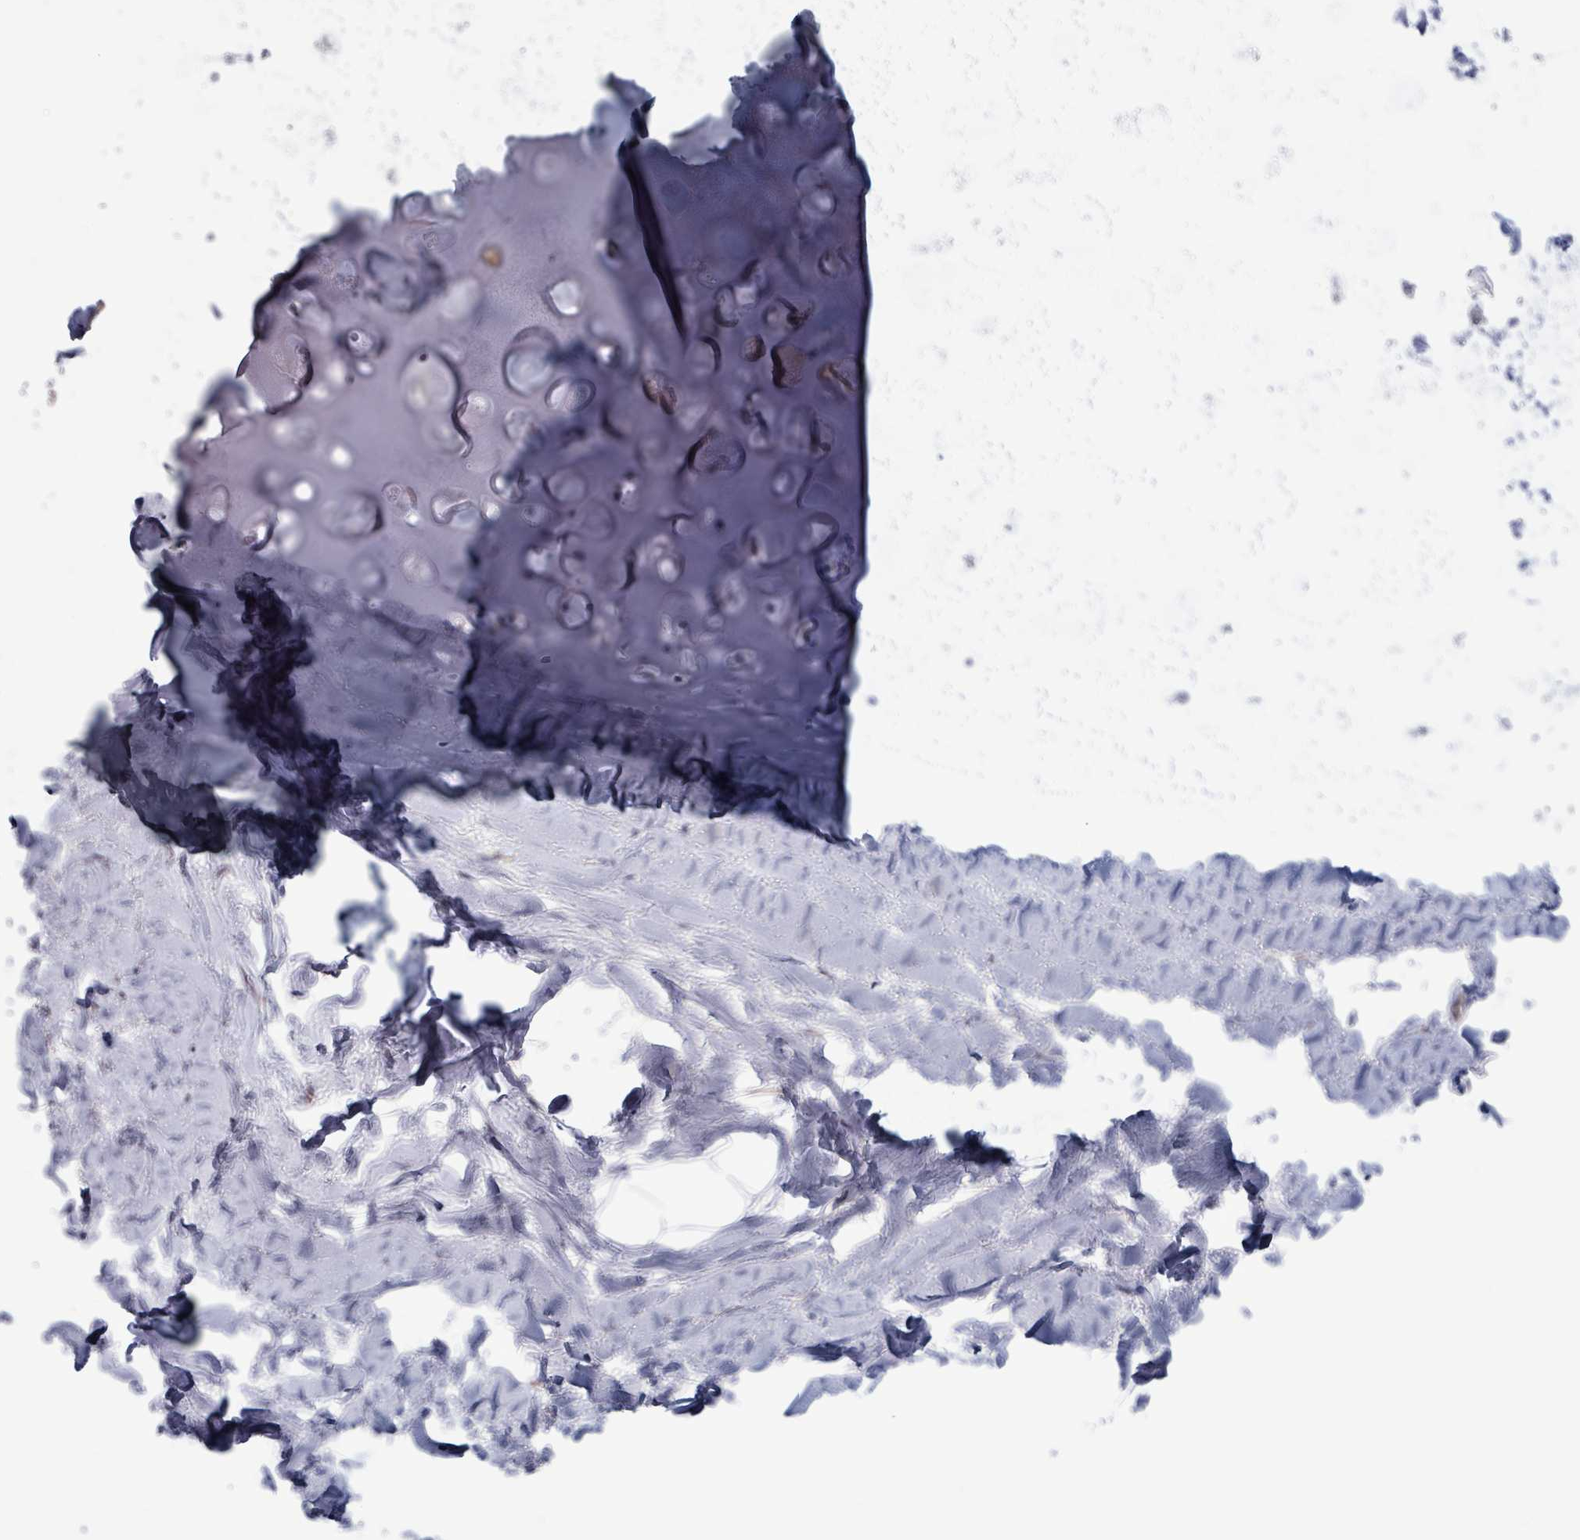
{"staining": {"intensity": "negative", "quantity": "none", "location": "none"}, "tissue": "adipose tissue", "cell_type": "Adipocytes", "image_type": "normal", "snomed": [{"axis": "morphology", "description": "Normal tissue, NOS"}, {"axis": "topography", "description": "Cartilage tissue"}, {"axis": "topography", "description": "Bronchus"}], "caption": "Adipose tissue was stained to show a protein in brown. There is no significant staining in adipocytes.", "gene": "FKBP1A", "patient": {"sex": "female", "age": 72}}